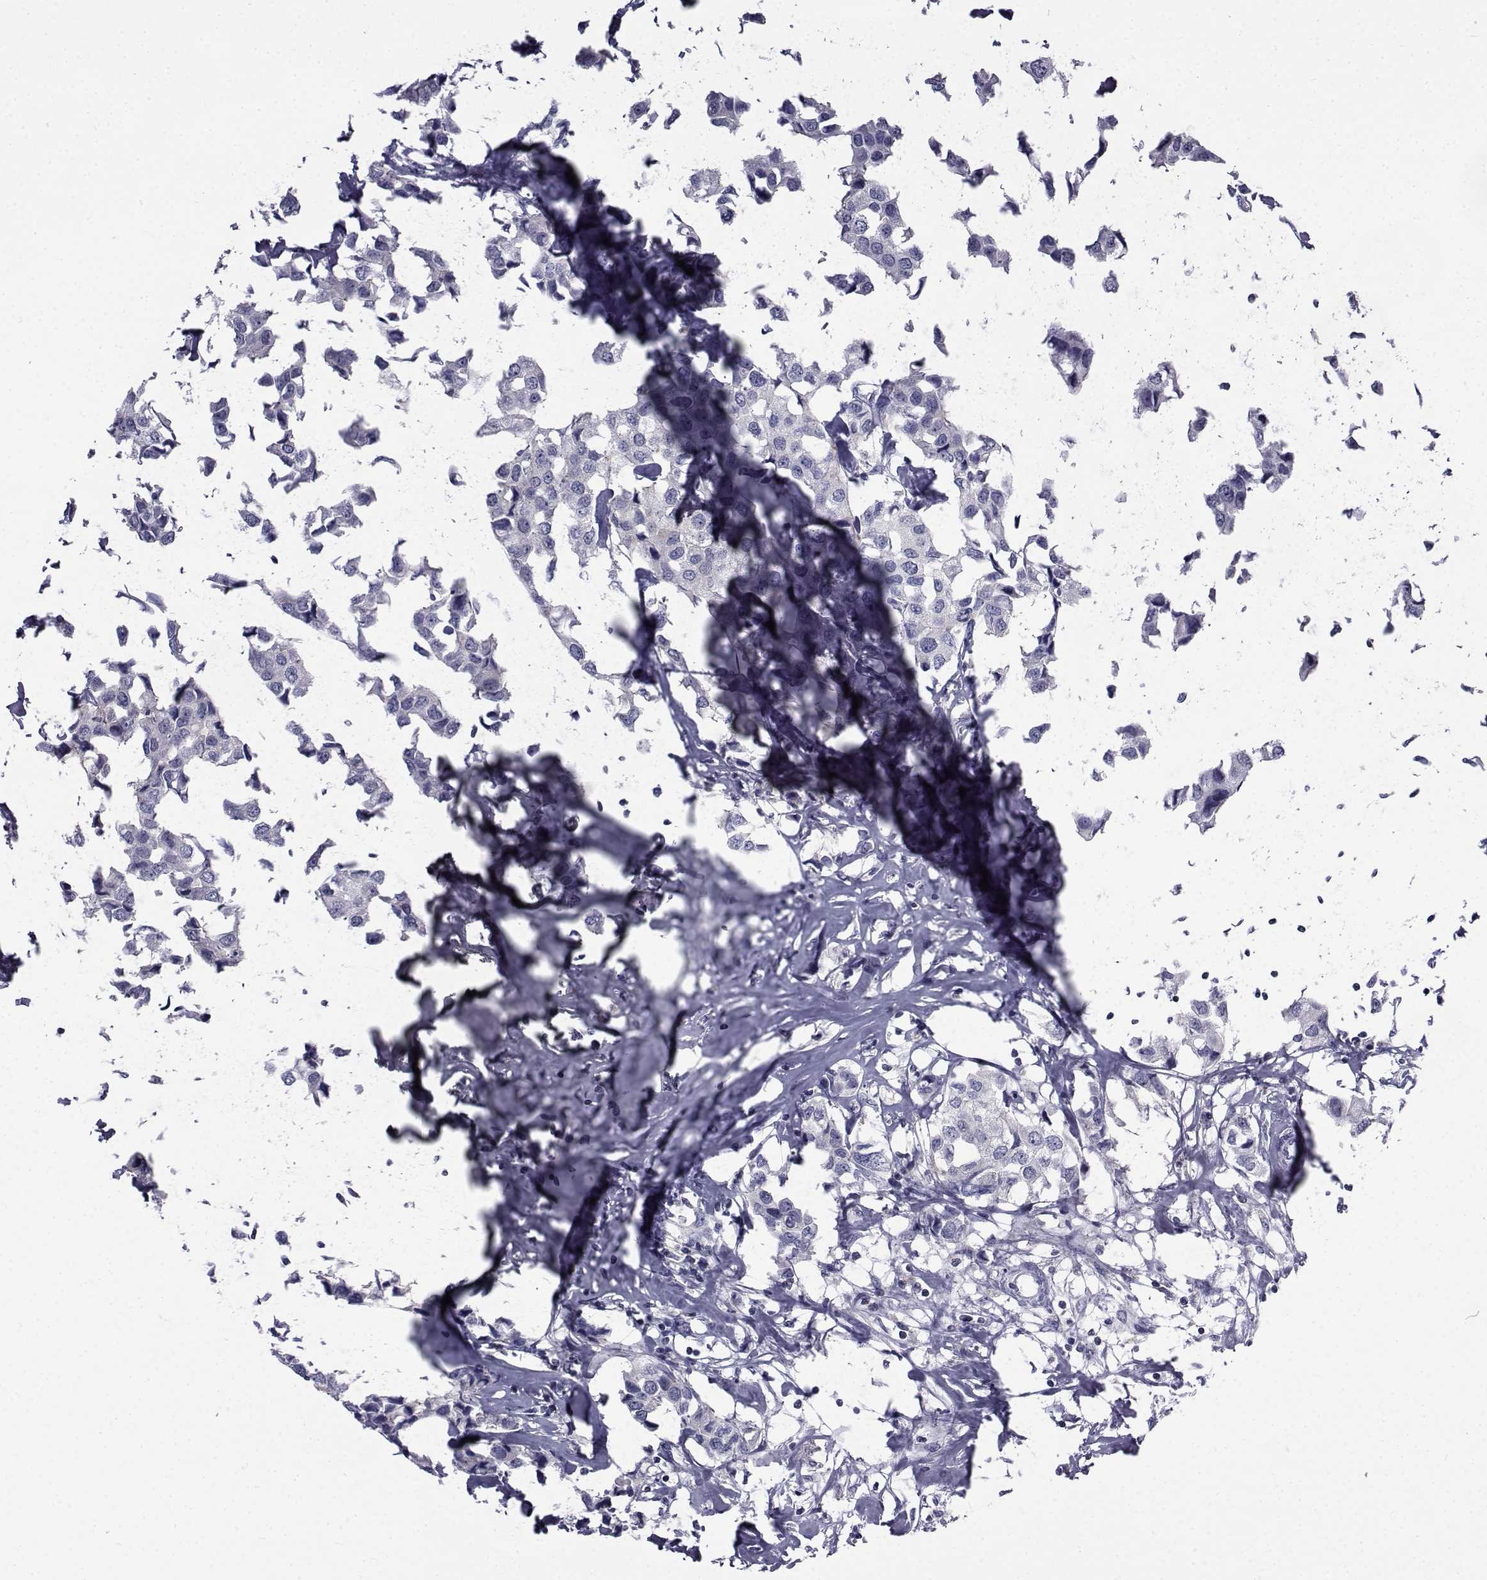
{"staining": {"intensity": "negative", "quantity": "none", "location": "none"}, "tissue": "breast cancer", "cell_type": "Tumor cells", "image_type": "cancer", "snomed": [{"axis": "morphology", "description": "Duct carcinoma"}, {"axis": "topography", "description": "Breast"}], "caption": "High magnification brightfield microscopy of breast cancer (invasive ductal carcinoma) stained with DAB (3,3'-diaminobenzidine) (brown) and counterstained with hematoxylin (blue): tumor cells show no significant expression.", "gene": "PDE6H", "patient": {"sex": "female", "age": 80}}